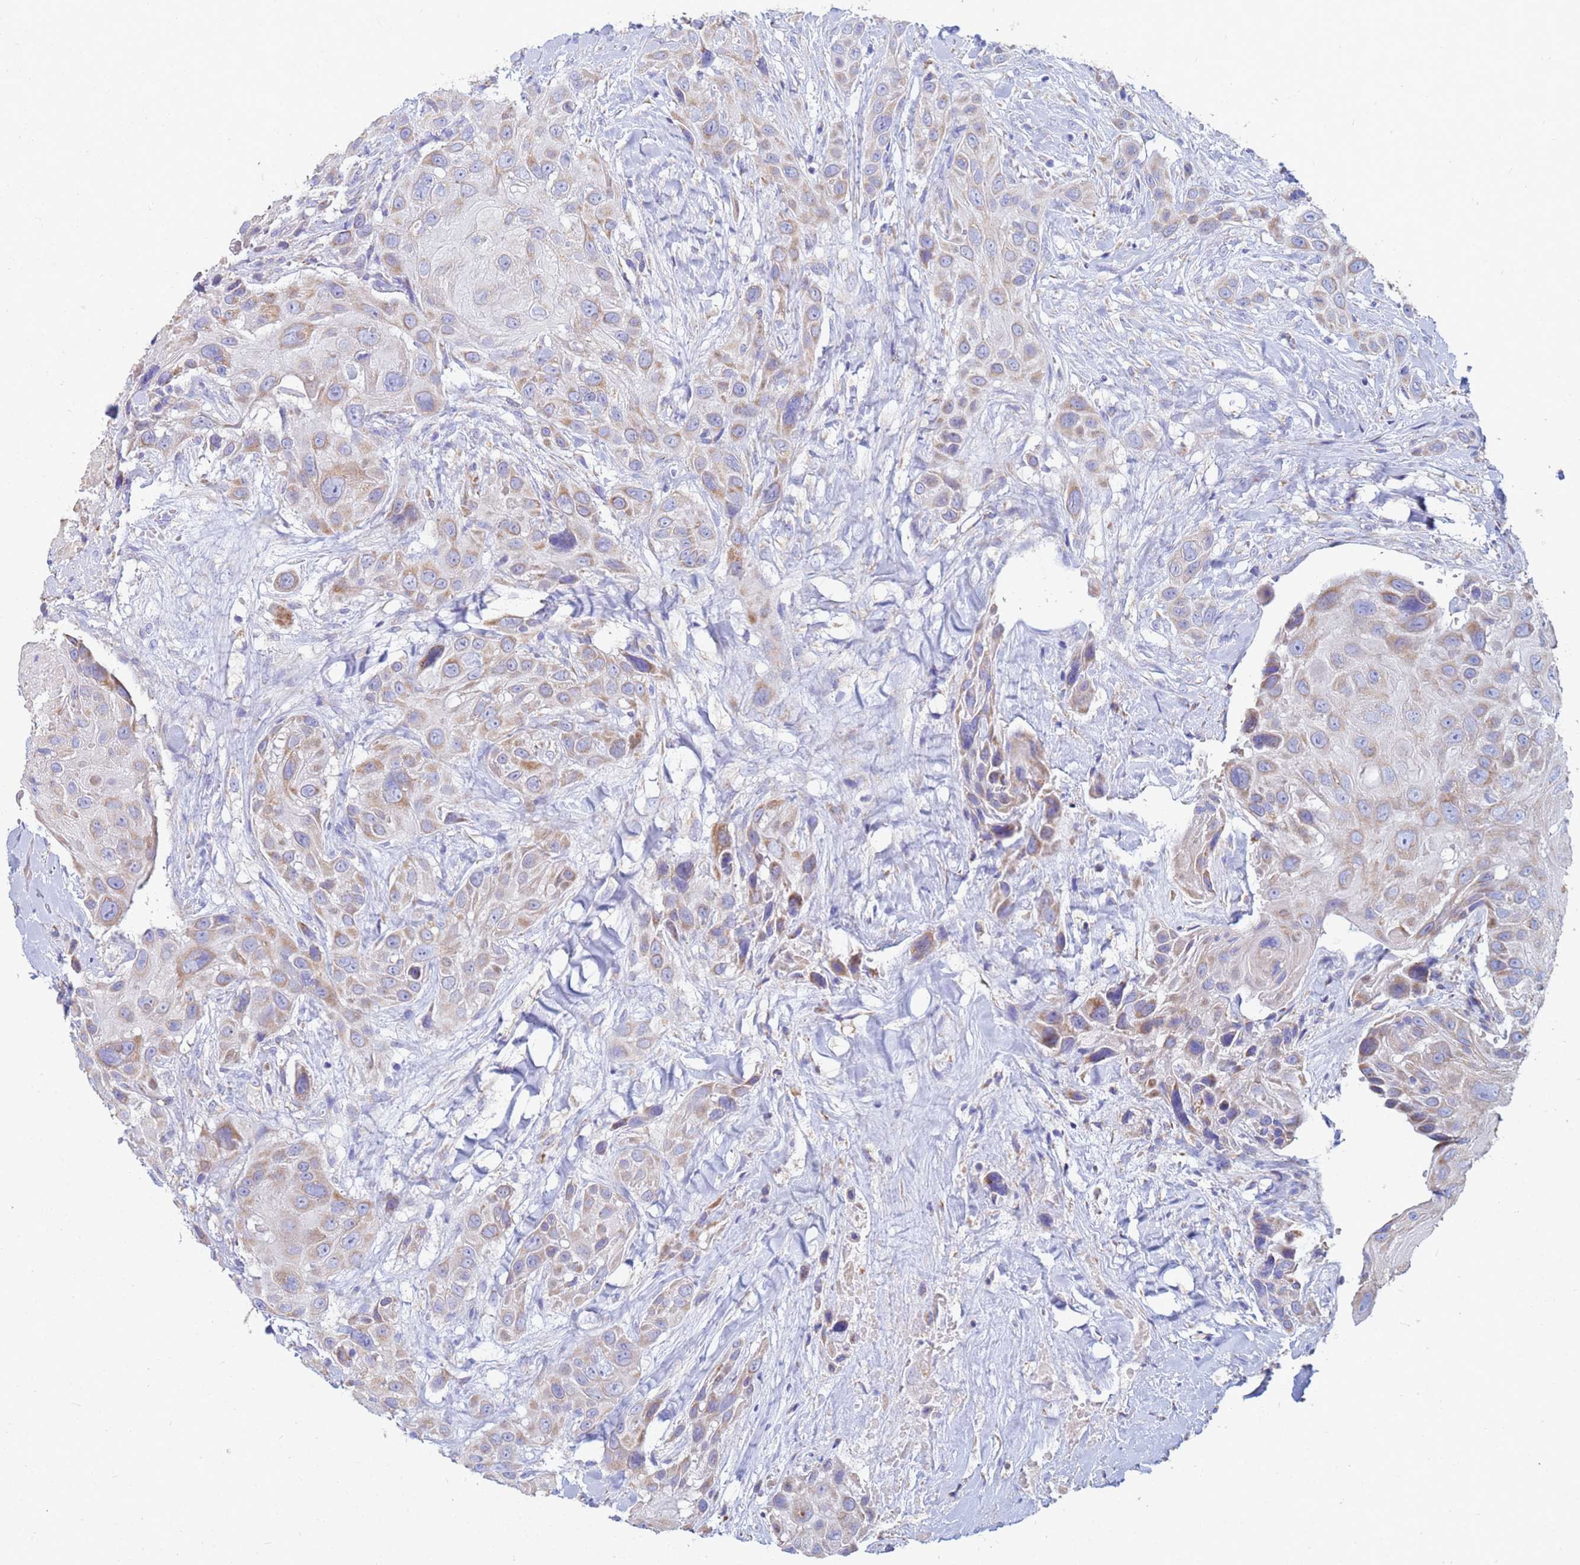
{"staining": {"intensity": "moderate", "quantity": ">75%", "location": "cytoplasmic/membranous"}, "tissue": "head and neck cancer", "cell_type": "Tumor cells", "image_type": "cancer", "snomed": [{"axis": "morphology", "description": "Squamous cell carcinoma, NOS"}, {"axis": "topography", "description": "Head-Neck"}], "caption": "Squamous cell carcinoma (head and neck) stained with DAB (3,3'-diaminobenzidine) immunohistochemistry shows medium levels of moderate cytoplasmic/membranous positivity in about >75% of tumor cells.", "gene": "UQCRH", "patient": {"sex": "male", "age": 81}}